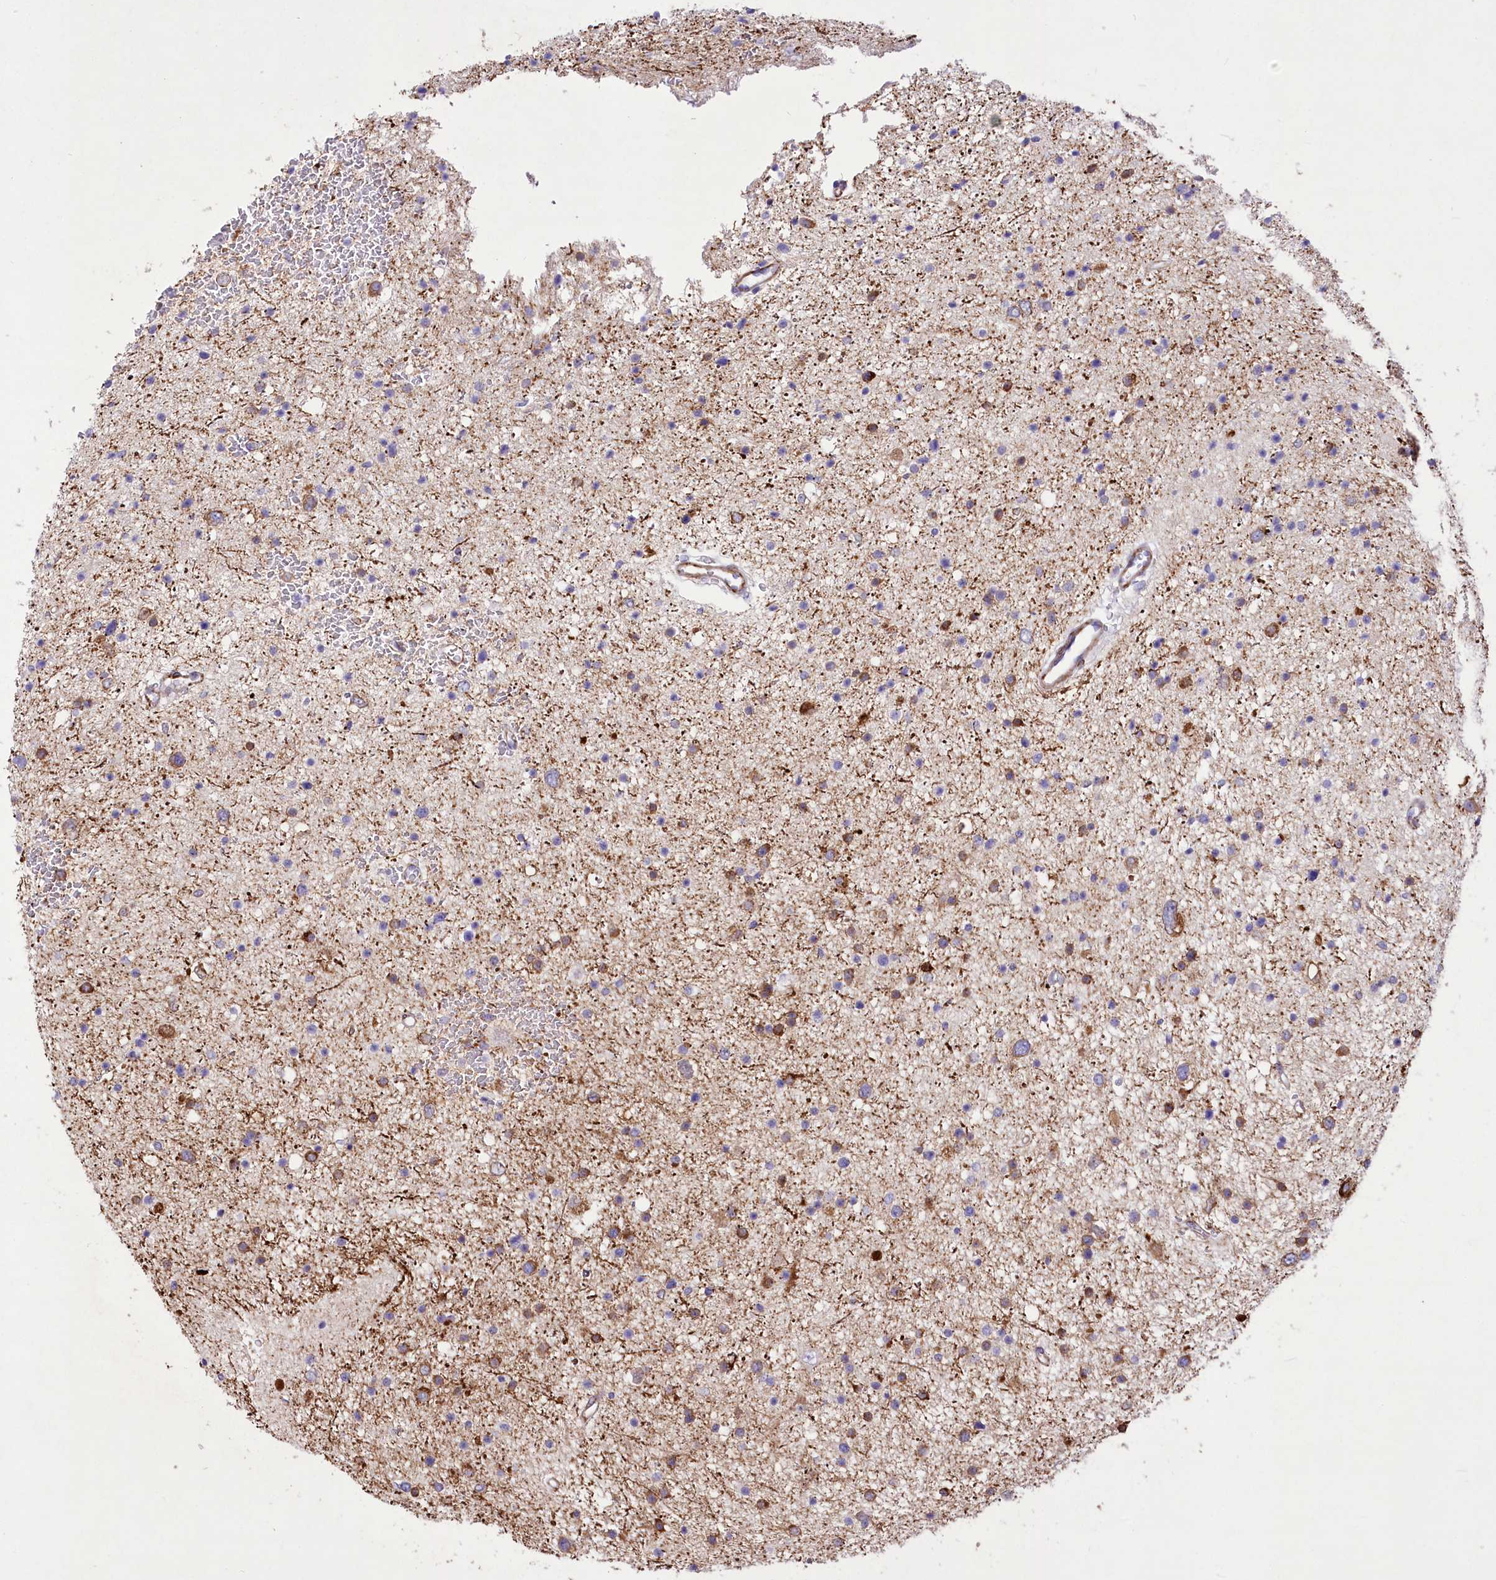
{"staining": {"intensity": "negative", "quantity": "none", "location": "none"}, "tissue": "glioma", "cell_type": "Tumor cells", "image_type": "cancer", "snomed": [{"axis": "morphology", "description": "Glioma, malignant, Low grade"}, {"axis": "topography", "description": "Brain"}], "caption": "This histopathology image is of malignant glioma (low-grade) stained with immunohistochemistry to label a protein in brown with the nuclei are counter-stained blue. There is no expression in tumor cells. (Stains: DAB (3,3'-diaminobenzidine) immunohistochemistry (IHC) with hematoxylin counter stain, Microscopy: brightfield microscopy at high magnification).", "gene": "ANGPTL3", "patient": {"sex": "female", "age": 37}}